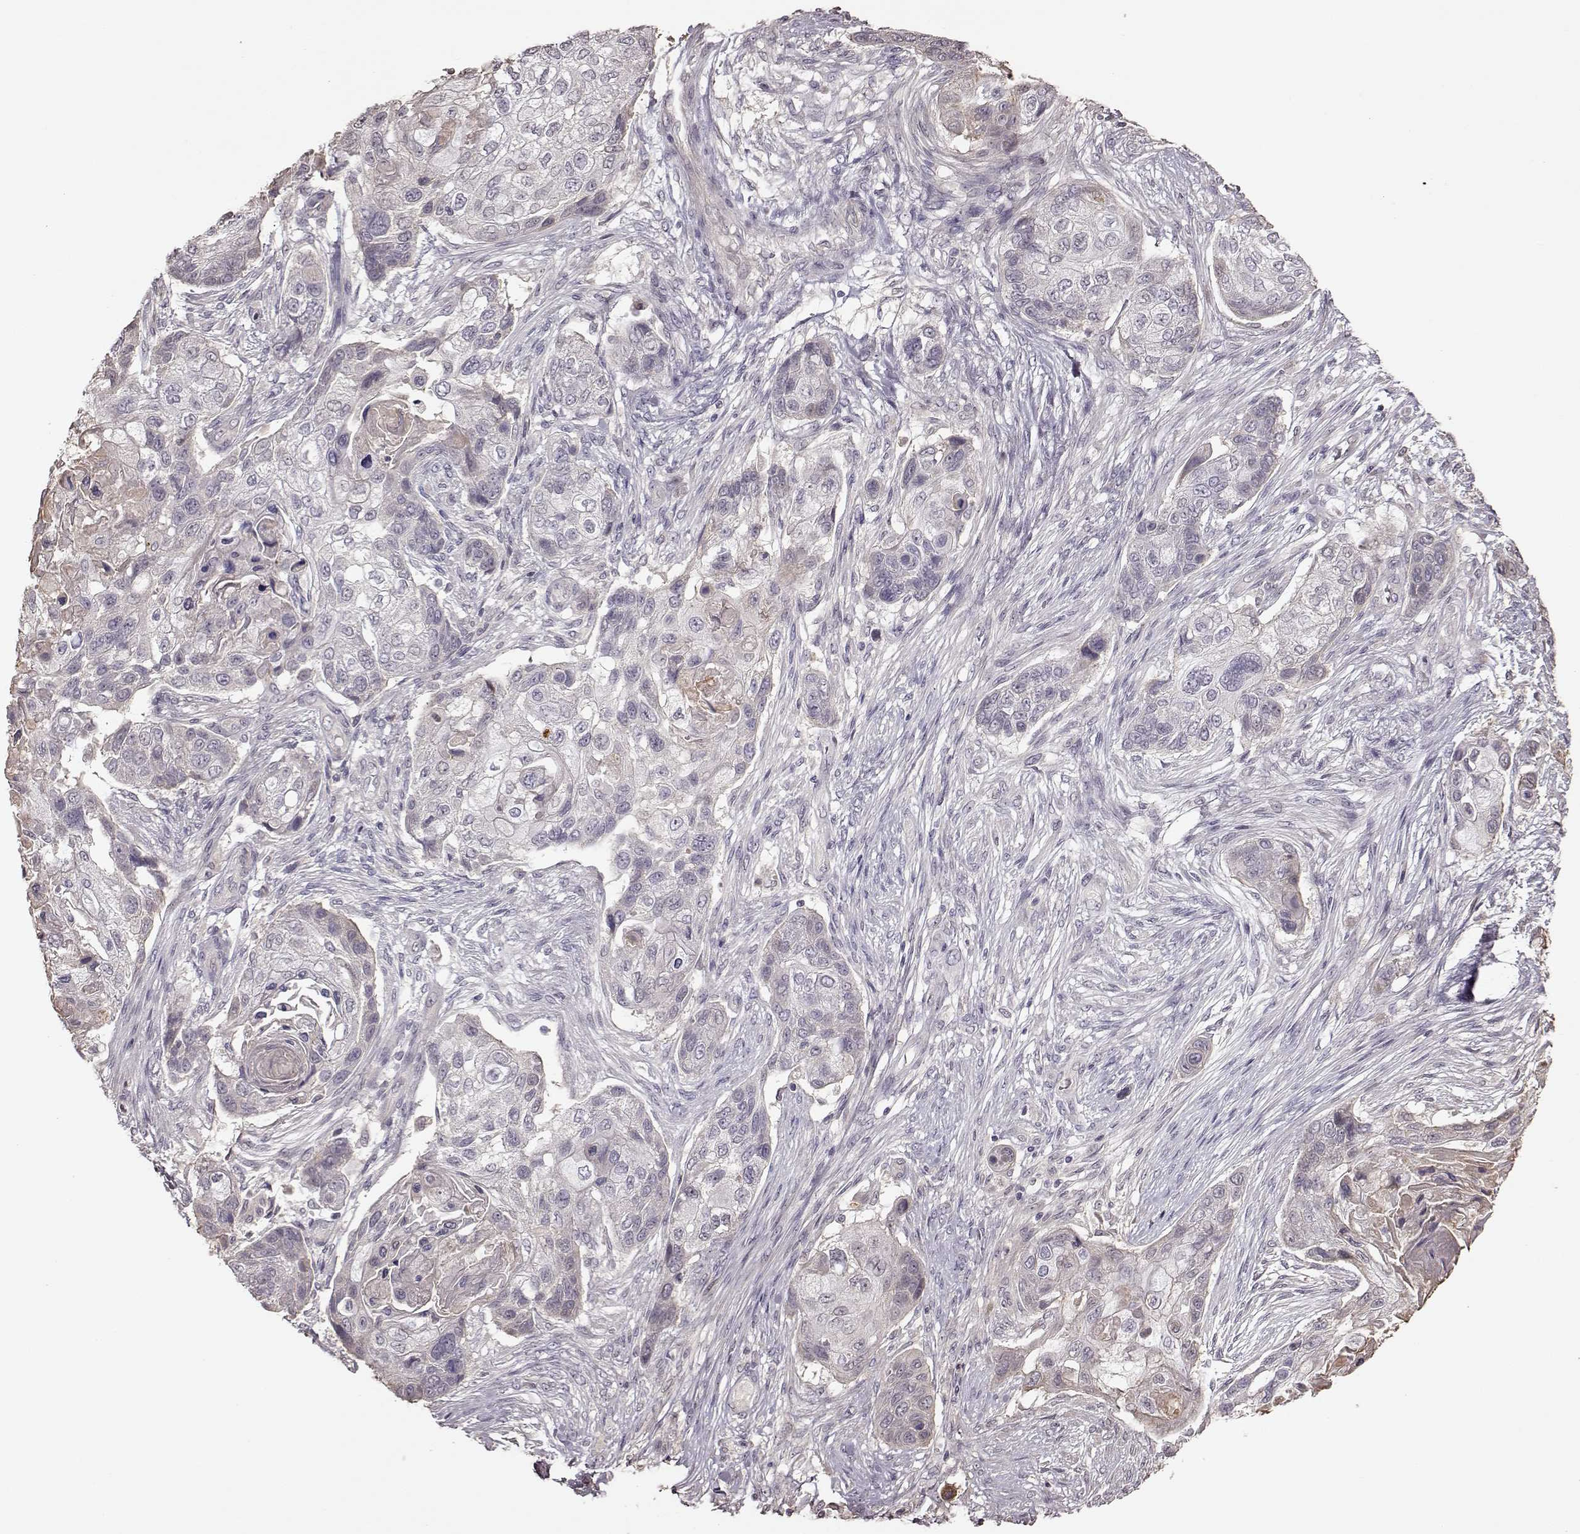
{"staining": {"intensity": "negative", "quantity": "none", "location": "none"}, "tissue": "lung cancer", "cell_type": "Tumor cells", "image_type": "cancer", "snomed": [{"axis": "morphology", "description": "Squamous cell carcinoma, NOS"}, {"axis": "topography", "description": "Lung"}], "caption": "IHC image of human lung cancer (squamous cell carcinoma) stained for a protein (brown), which exhibits no expression in tumor cells.", "gene": "CRB1", "patient": {"sex": "male", "age": 69}}